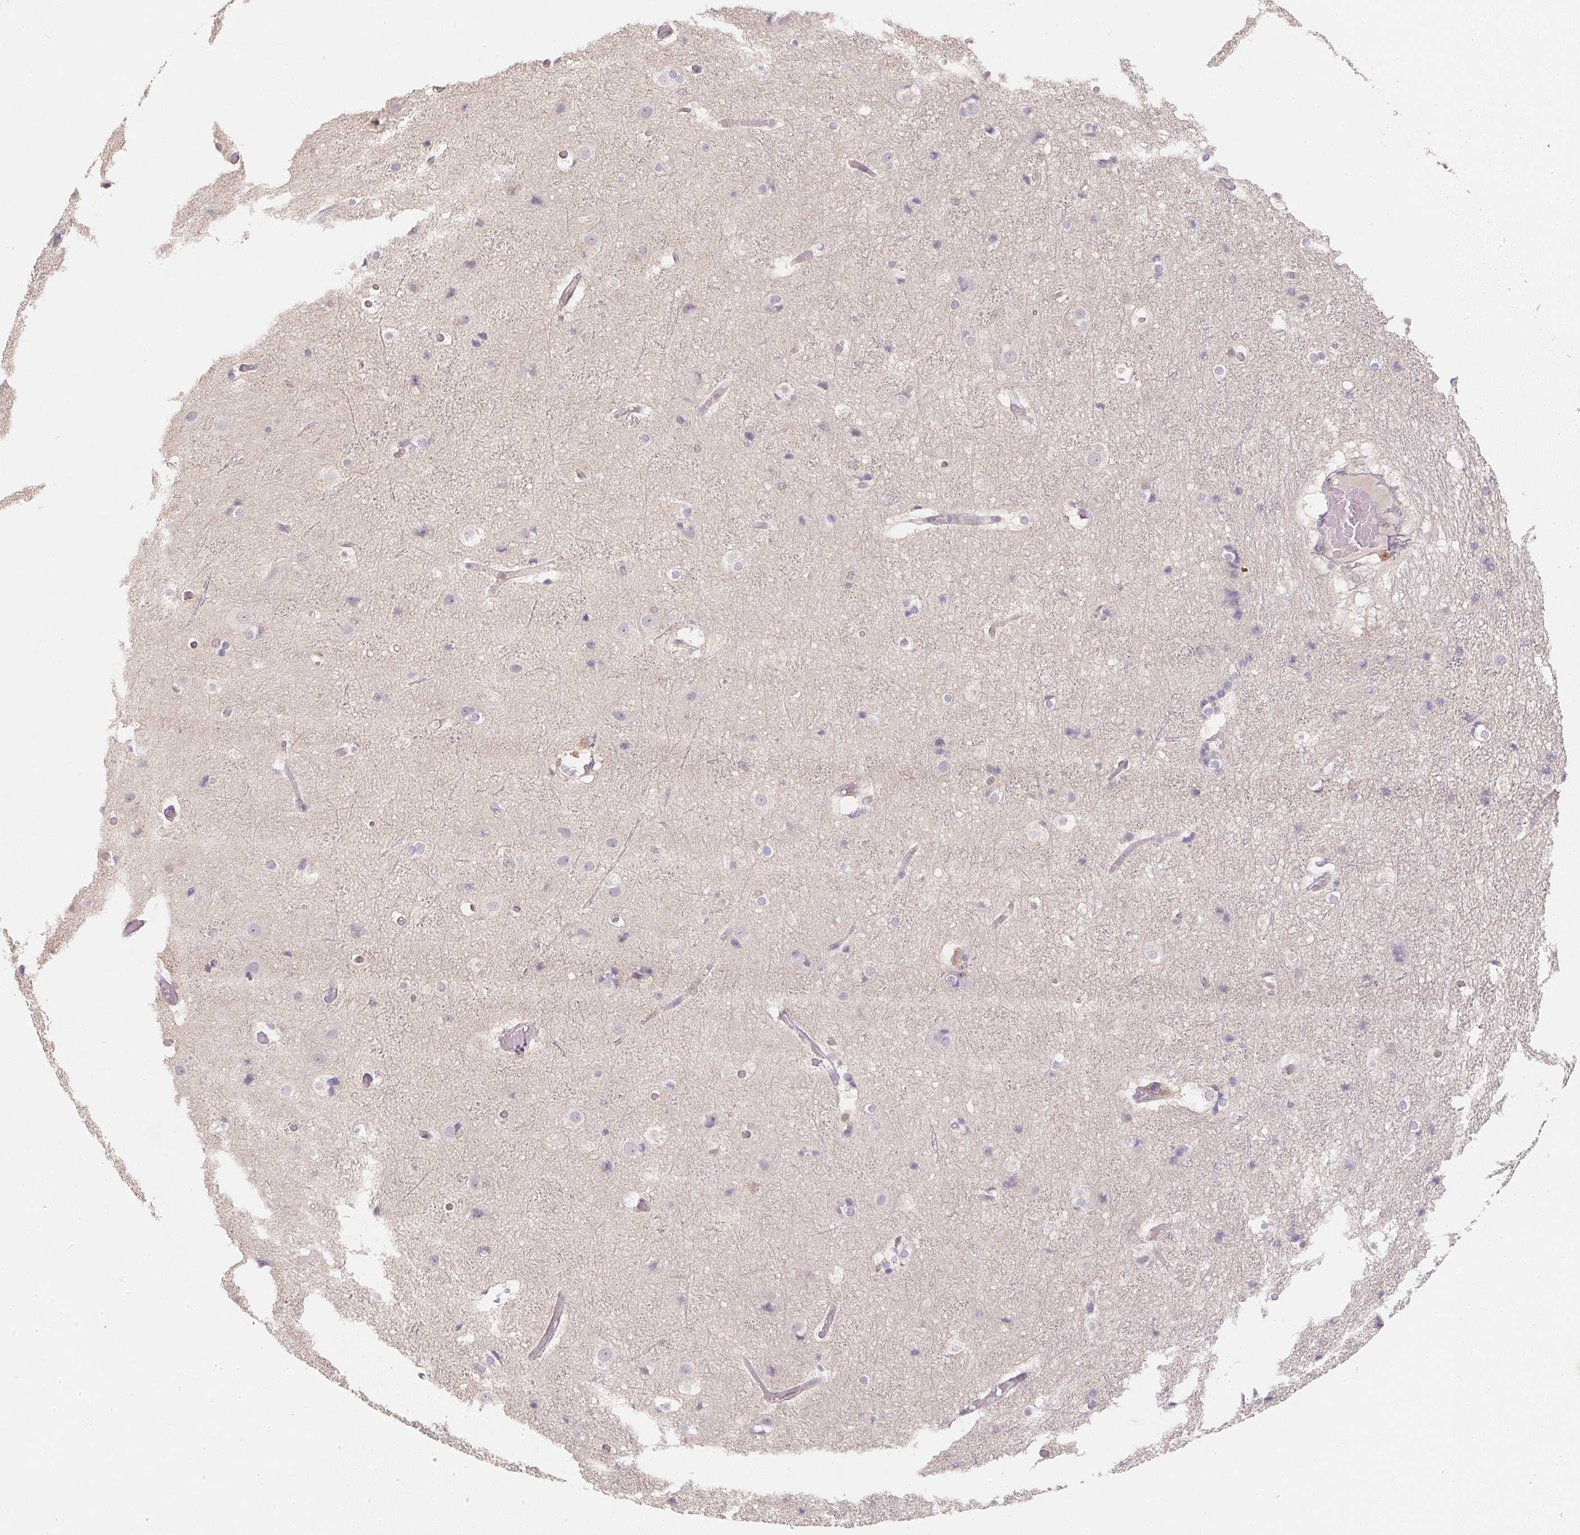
{"staining": {"intensity": "weak", "quantity": "<25%", "location": "cytoplasmic/membranous"}, "tissue": "cerebral cortex", "cell_type": "Endothelial cells", "image_type": "normal", "snomed": [{"axis": "morphology", "description": "Normal tissue, NOS"}, {"axis": "topography", "description": "Cerebral cortex"}], "caption": "Immunohistochemistry (IHC) image of normal cerebral cortex: human cerebral cortex stained with DAB (3,3'-diaminobenzidine) shows no significant protein positivity in endothelial cells.", "gene": "SOAT1", "patient": {"sex": "female", "age": 52}}